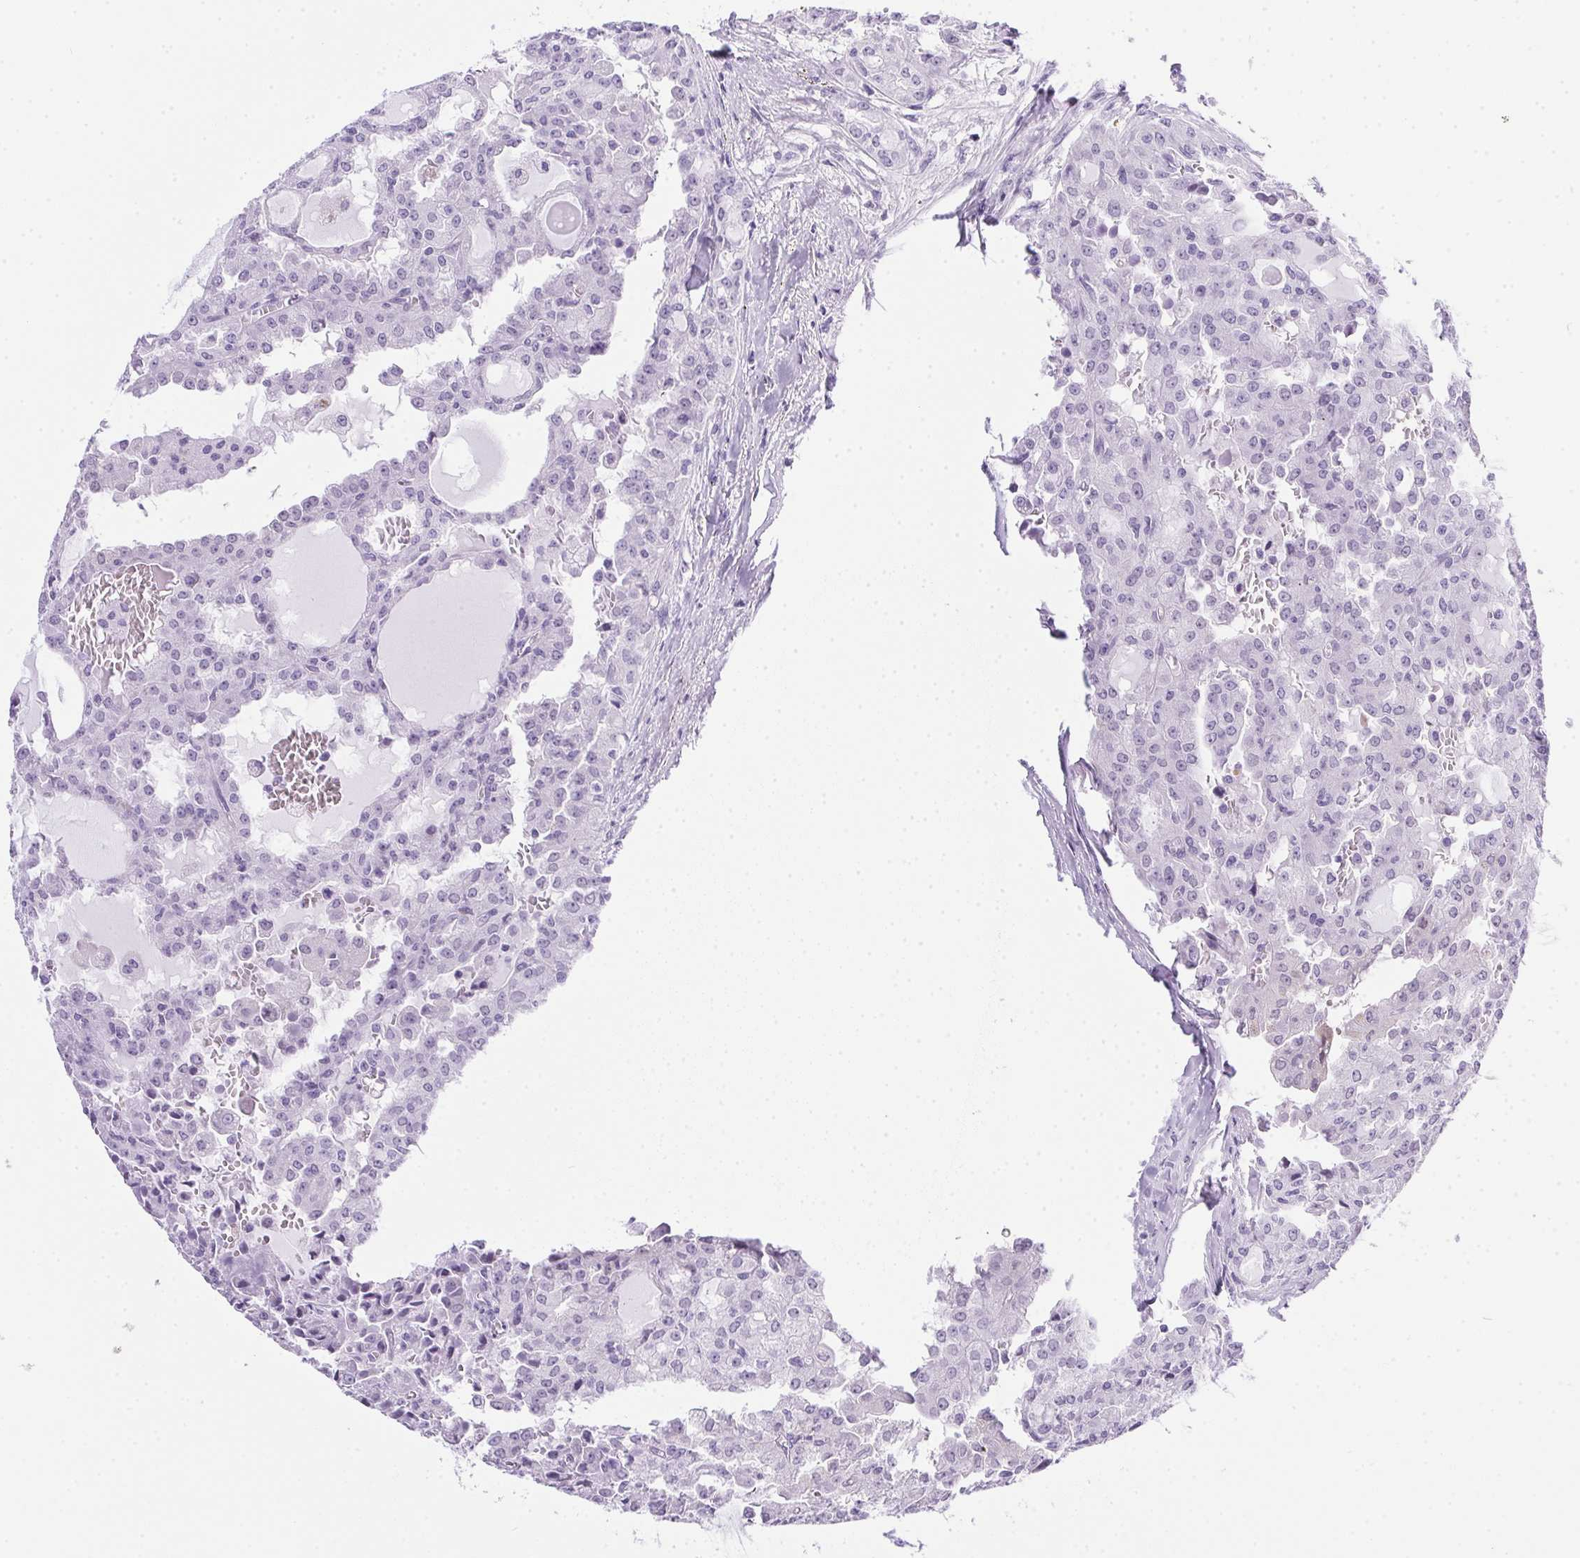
{"staining": {"intensity": "negative", "quantity": "none", "location": "none"}, "tissue": "head and neck cancer", "cell_type": "Tumor cells", "image_type": "cancer", "snomed": [{"axis": "morphology", "description": "Adenocarcinoma, NOS"}, {"axis": "topography", "description": "Head-Neck"}], "caption": "Immunohistochemical staining of human head and neck adenocarcinoma demonstrates no significant expression in tumor cells.", "gene": "SPACA5B", "patient": {"sex": "male", "age": 64}}